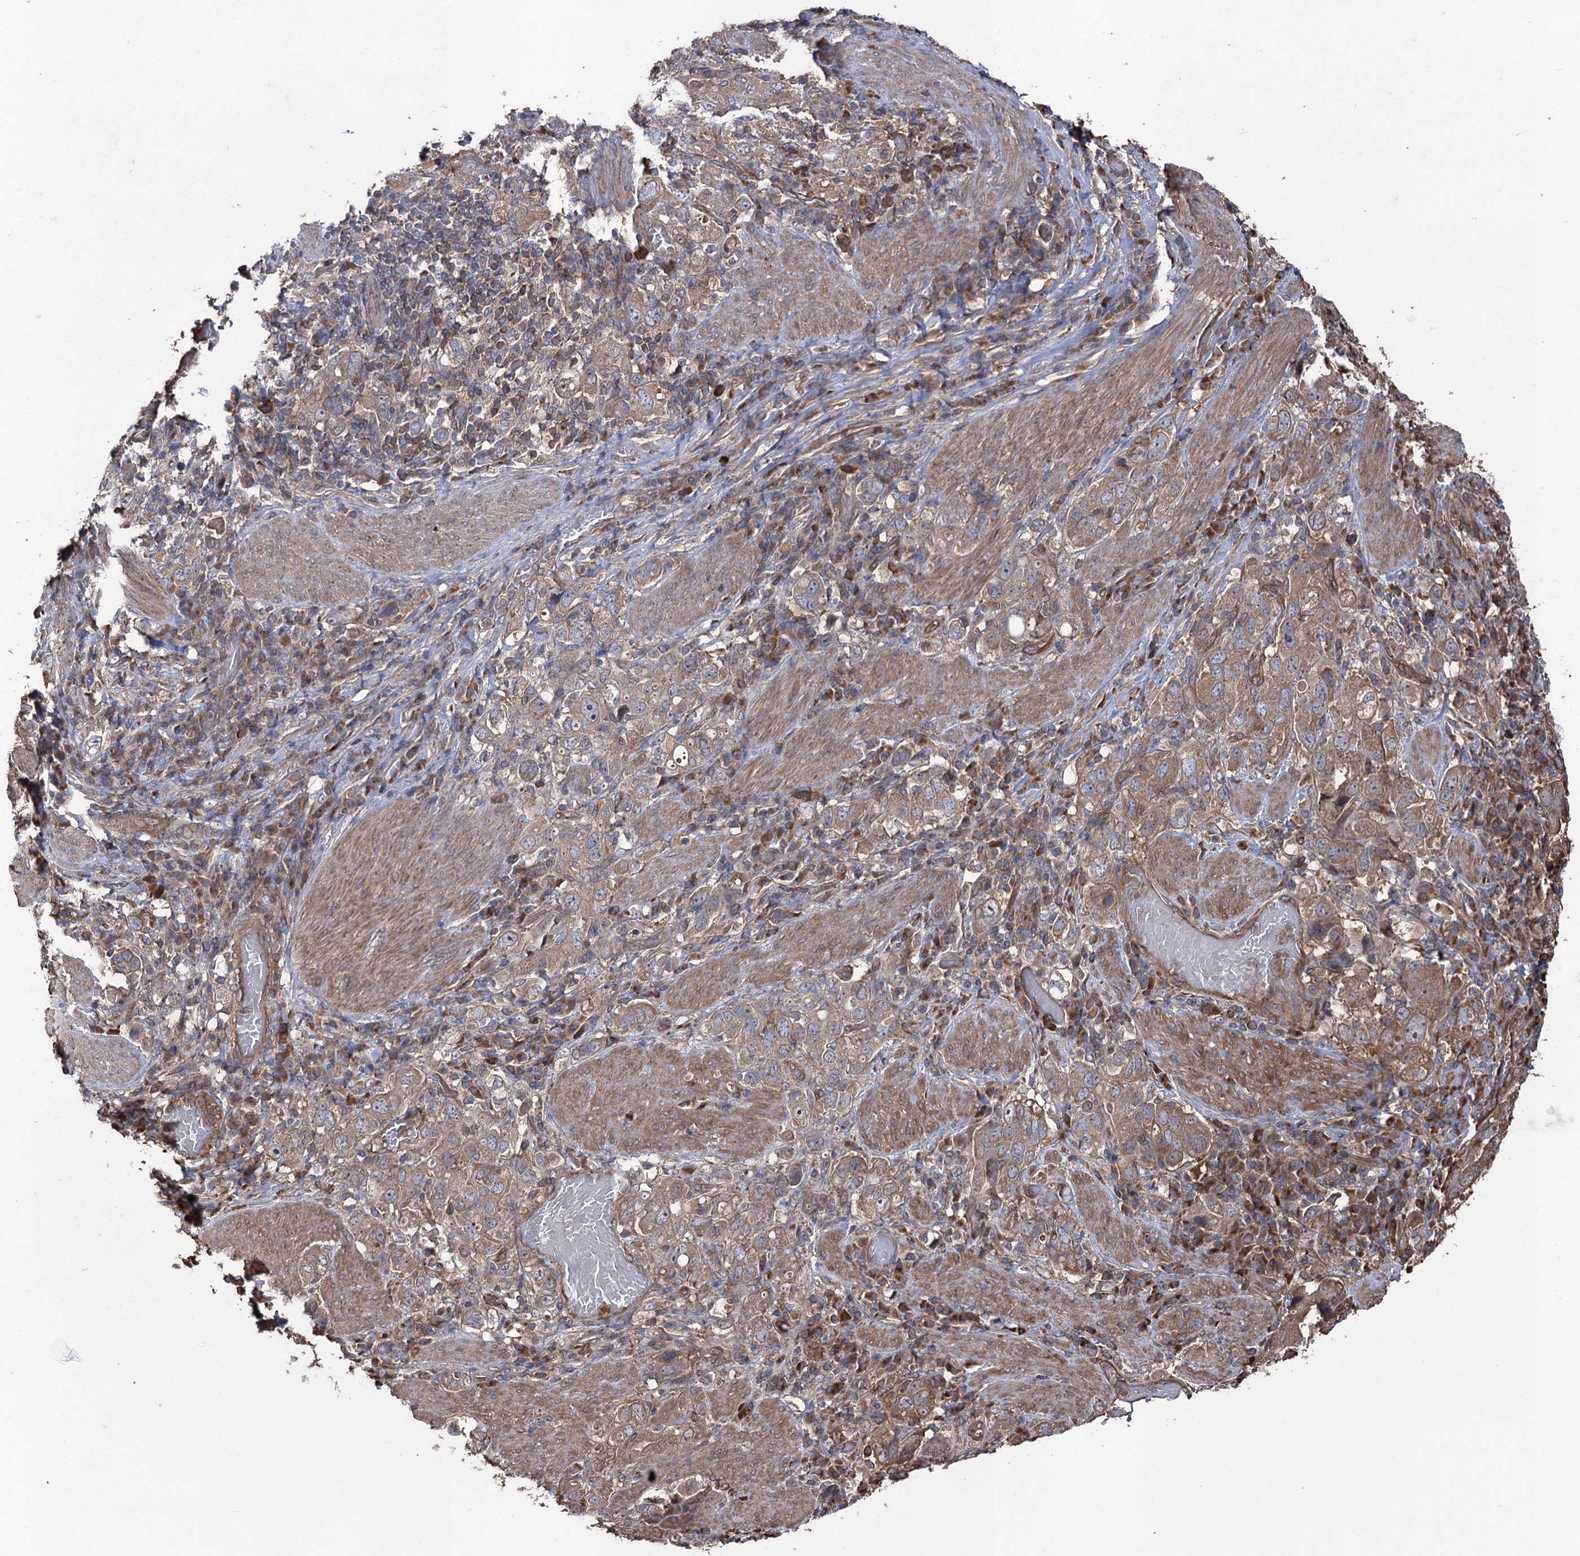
{"staining": {"intensity": "weak", "quantity": "25%-75%", "location": "cytoplasmic/membranous"}, "tissue": "stomach cancer", "cell_type": "Tumor cells", "image_type": "cancer", "snomed": [{"axis": "morphology", "description": "Adenocarcinoma, NOS"}, {"axis": "topography", "description": "Stomach, upper"}], "caption": "This is a histology image of immunohistochemistry staining of stomach cancer, which shows weak positivity in the cytoplasmic/membranous of tumor cells.", "gene": "LARS2", "patient": {"sex": "male", "age": 62}}